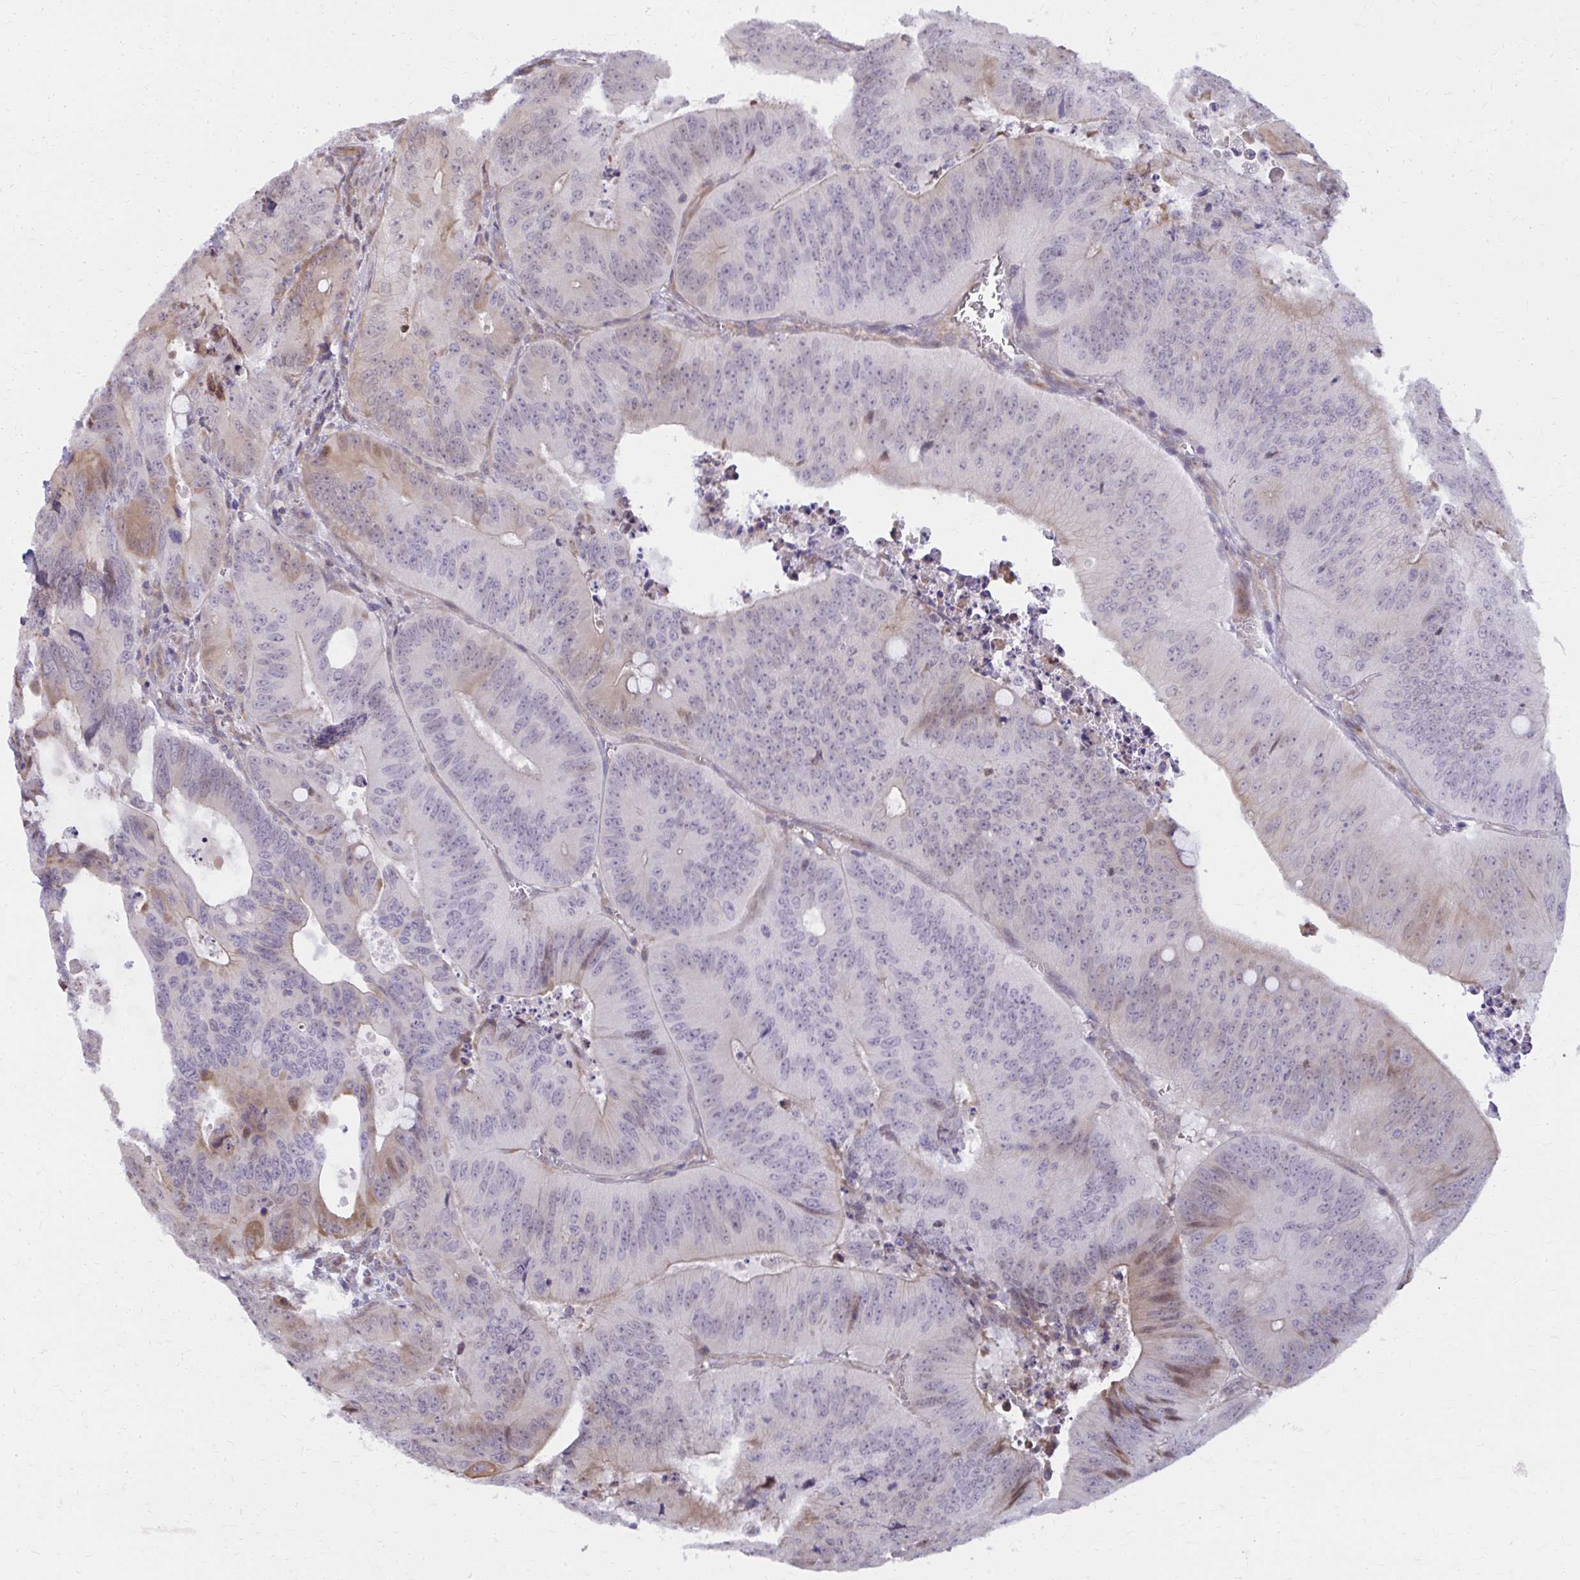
{"staining": {"intensity": "moderate", "quantity": "<25%", "location": "cytoplasmic/membranous,nuclear"}, "tissue": "colorectal cancer", "cell_type": "Tumor cells", "image_type": "cancer", "snomed": [{"axis": "morphology", "description": "Adenocarcinoma, NOS"}, {"axis": "topography", "description": "Colon"}], "caption": "High-power microscopy captured an immunohistochemistry (IHC) micrograph of colorectal cancer (adenocarcinoma), revealing moderate cytoplasmic/membranous and nuclear positivity in approximately <25% of tumor cells. (DAB IHC with brightfield microscopy, high magnification).", "gene": "MAF1", "patient": {"sex": "male", "age": 62}}